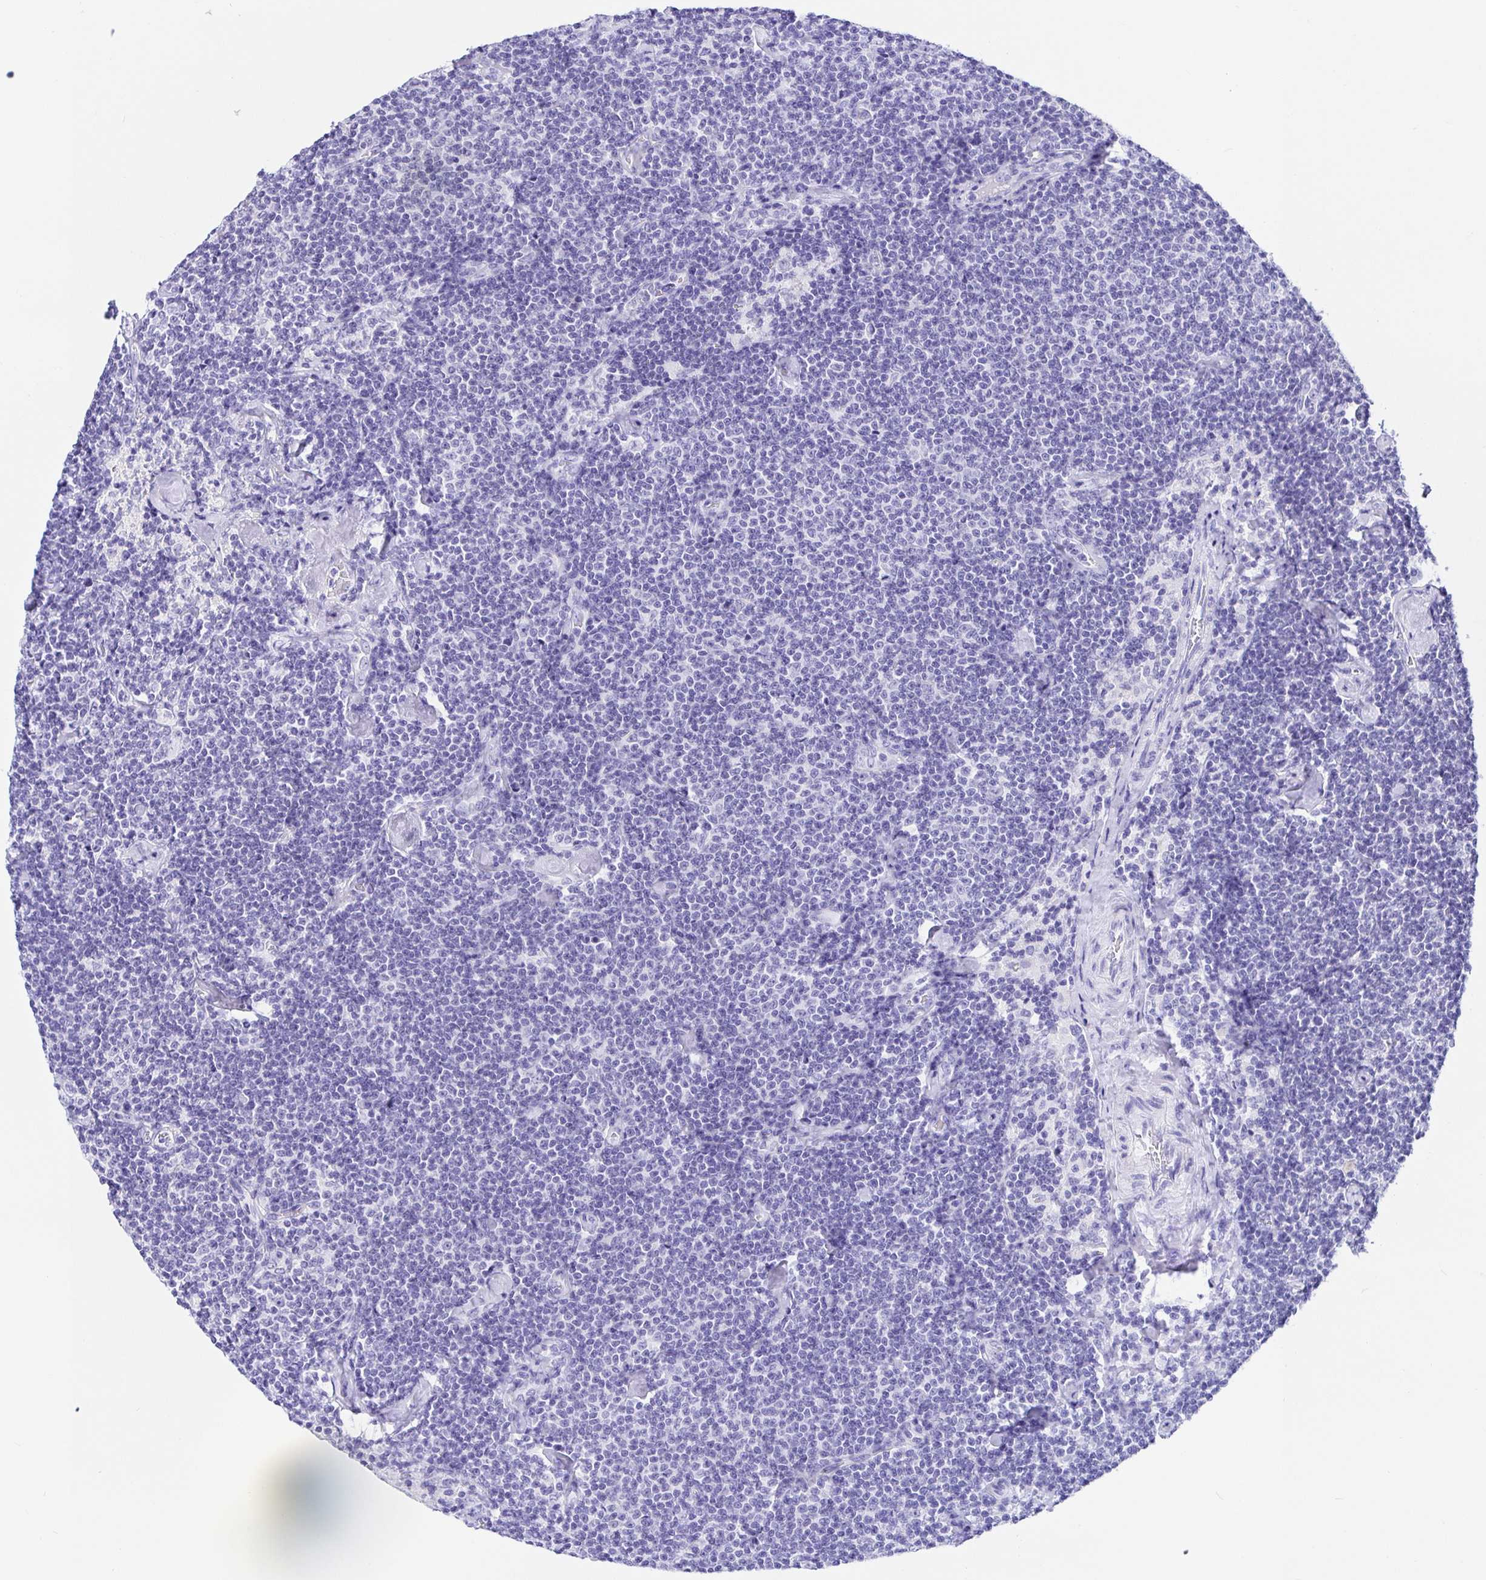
{"staining": {"intensity": "negative", "quantity": "none", "location": "none"}, "tissue": "lymphoma", "cell_type": "Tumor cells", "image_type": "cancer", "snomed": [{"axis": "morphology", "description": "Malignant lymphoma, non-Hodgkin's type, Low grade"}, {"axis": "topography", "description": "Lymph node"}], "caption": "There is no significant positivity in tumor cells of lymphoma.", "gene": "PRAMEF19", "patient": {"sex": "male", "age": 81}}